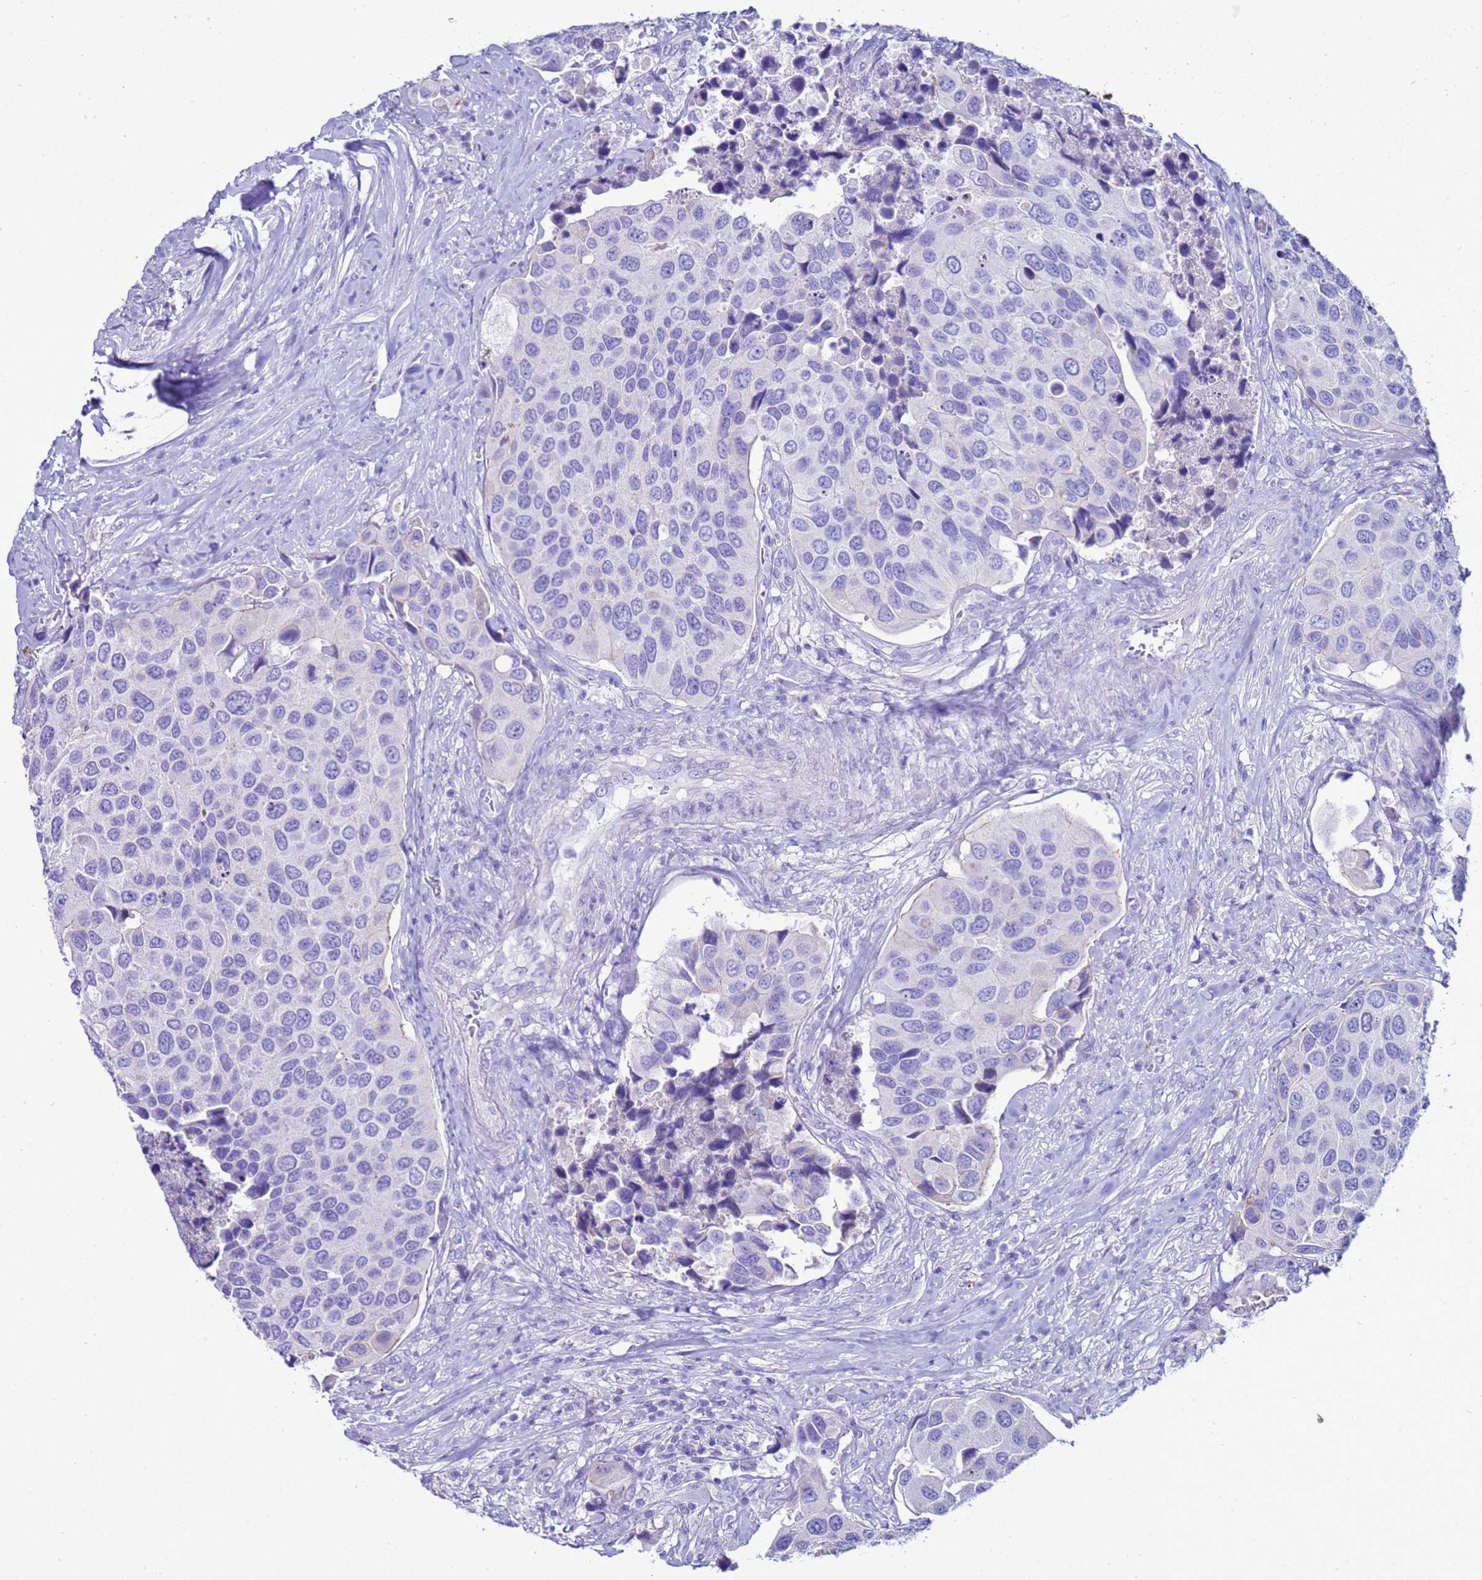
{"staining": {"intensity": "negative", "quantity": "none", "location": "none"}, "tissue": "urothelial cancer", "cell_type": "Tumor cells", "image_type": "cancer", "snomed": [{"axis": "morphology", "description": "Urothelial carcinoma, High grade"}, {"axis": "topography", "description": "Urinary bladder"}], "caption": "The histopathology image reveals no significant expression in tumor cells of high-grade urothelial carcinoma.", "gene": "BEST2", "patient": {"sex": "male", "age": 74}}